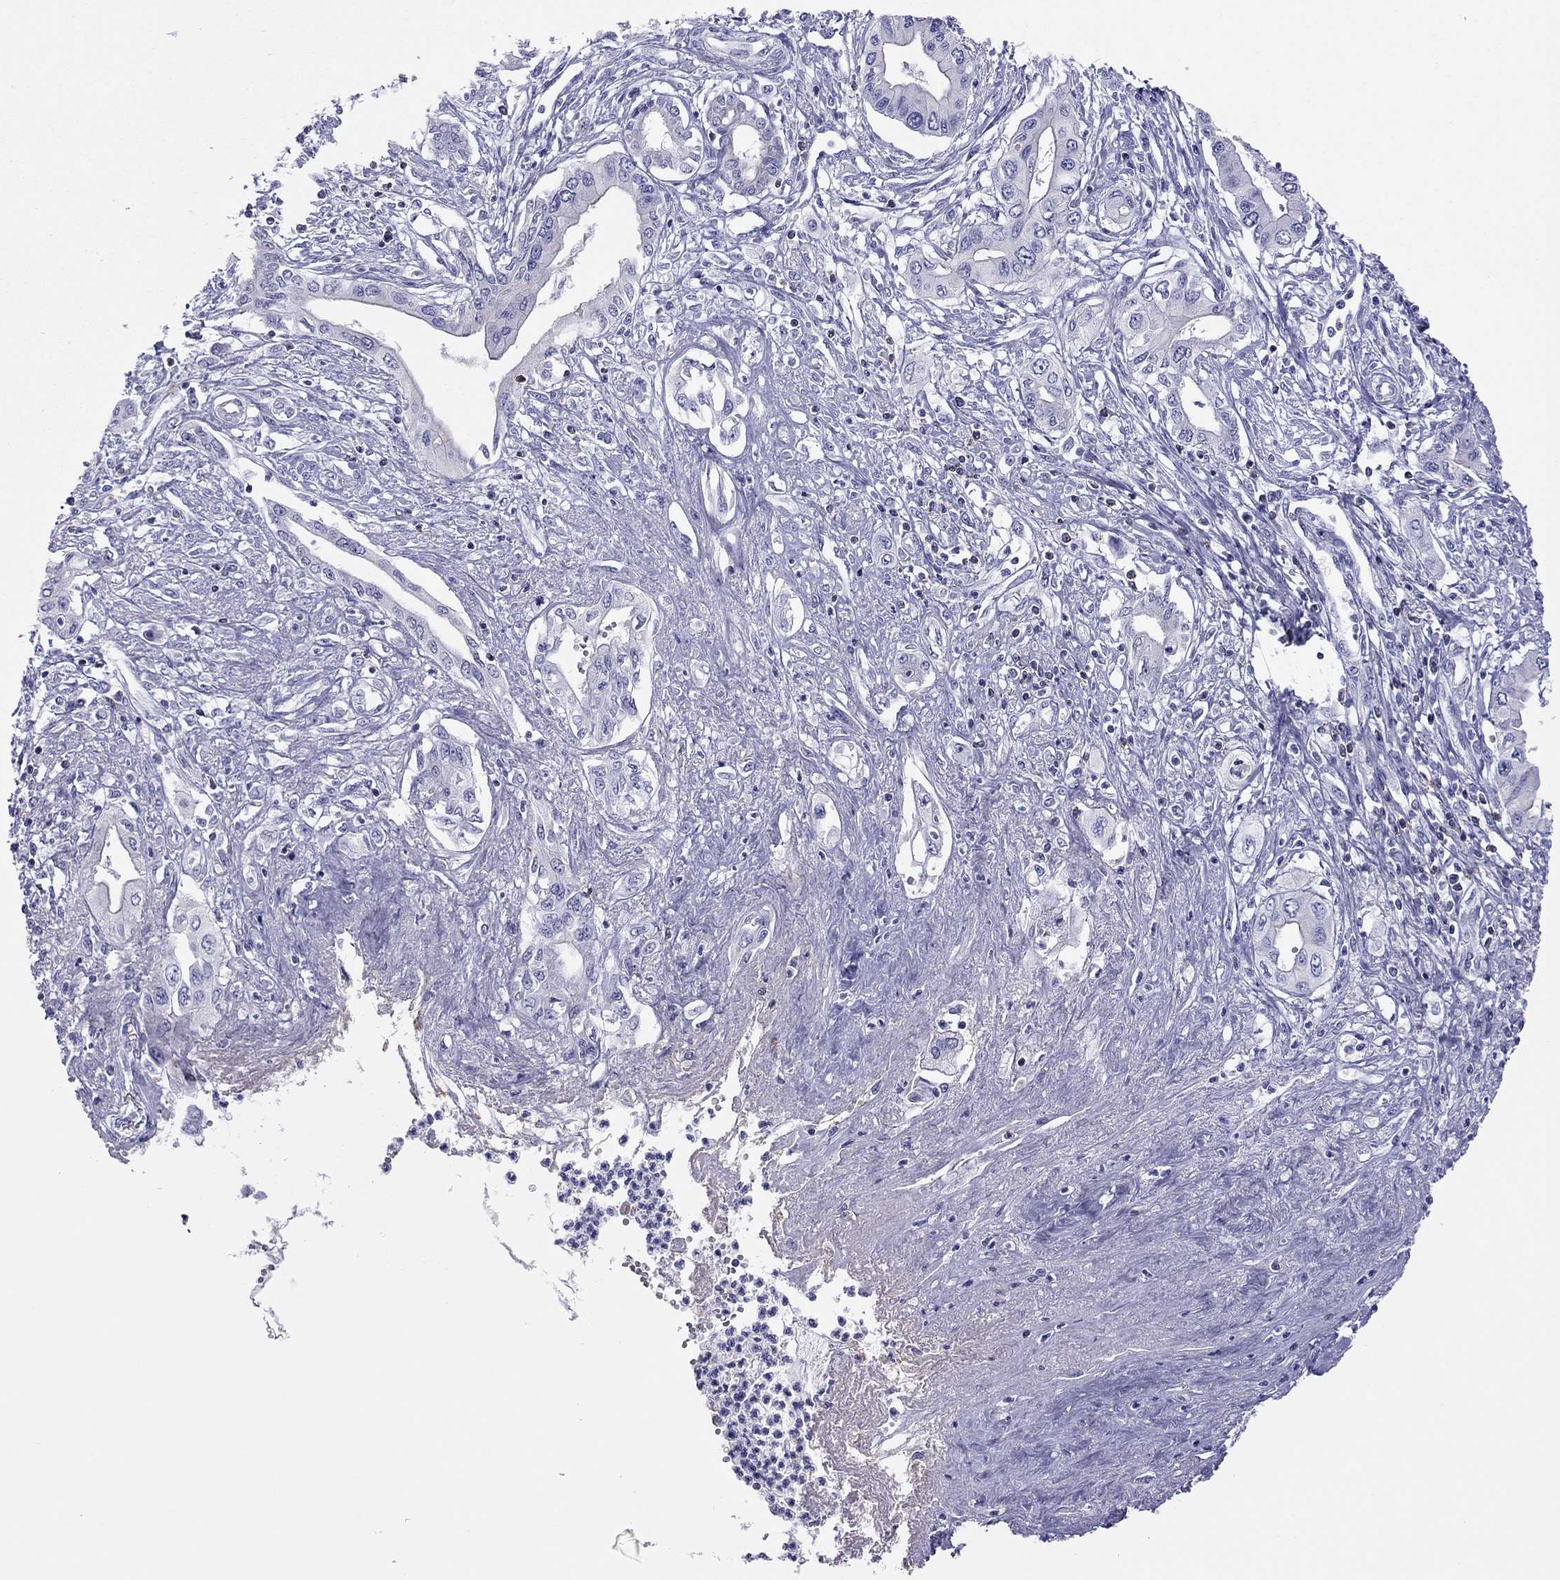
{"staining": {"intensity": "negative", "quantity": "none", "location": "none"}, "tissue": "pancreatic cancer", "cell_type": "Tumor cells", "image_type": "cancer", "snomed": [{"axis": "morphology", "description": "Adenocarcinoma, NOS"}, {"axis": "topography", "description": "Pancreas"}], "caption": "Pancreatic adenocarcinoma stained for a protein using immunohistochemistry displays no expression tumor cells.", "gene": "MND1", "patient": {"sex": "female", "age": 62}}